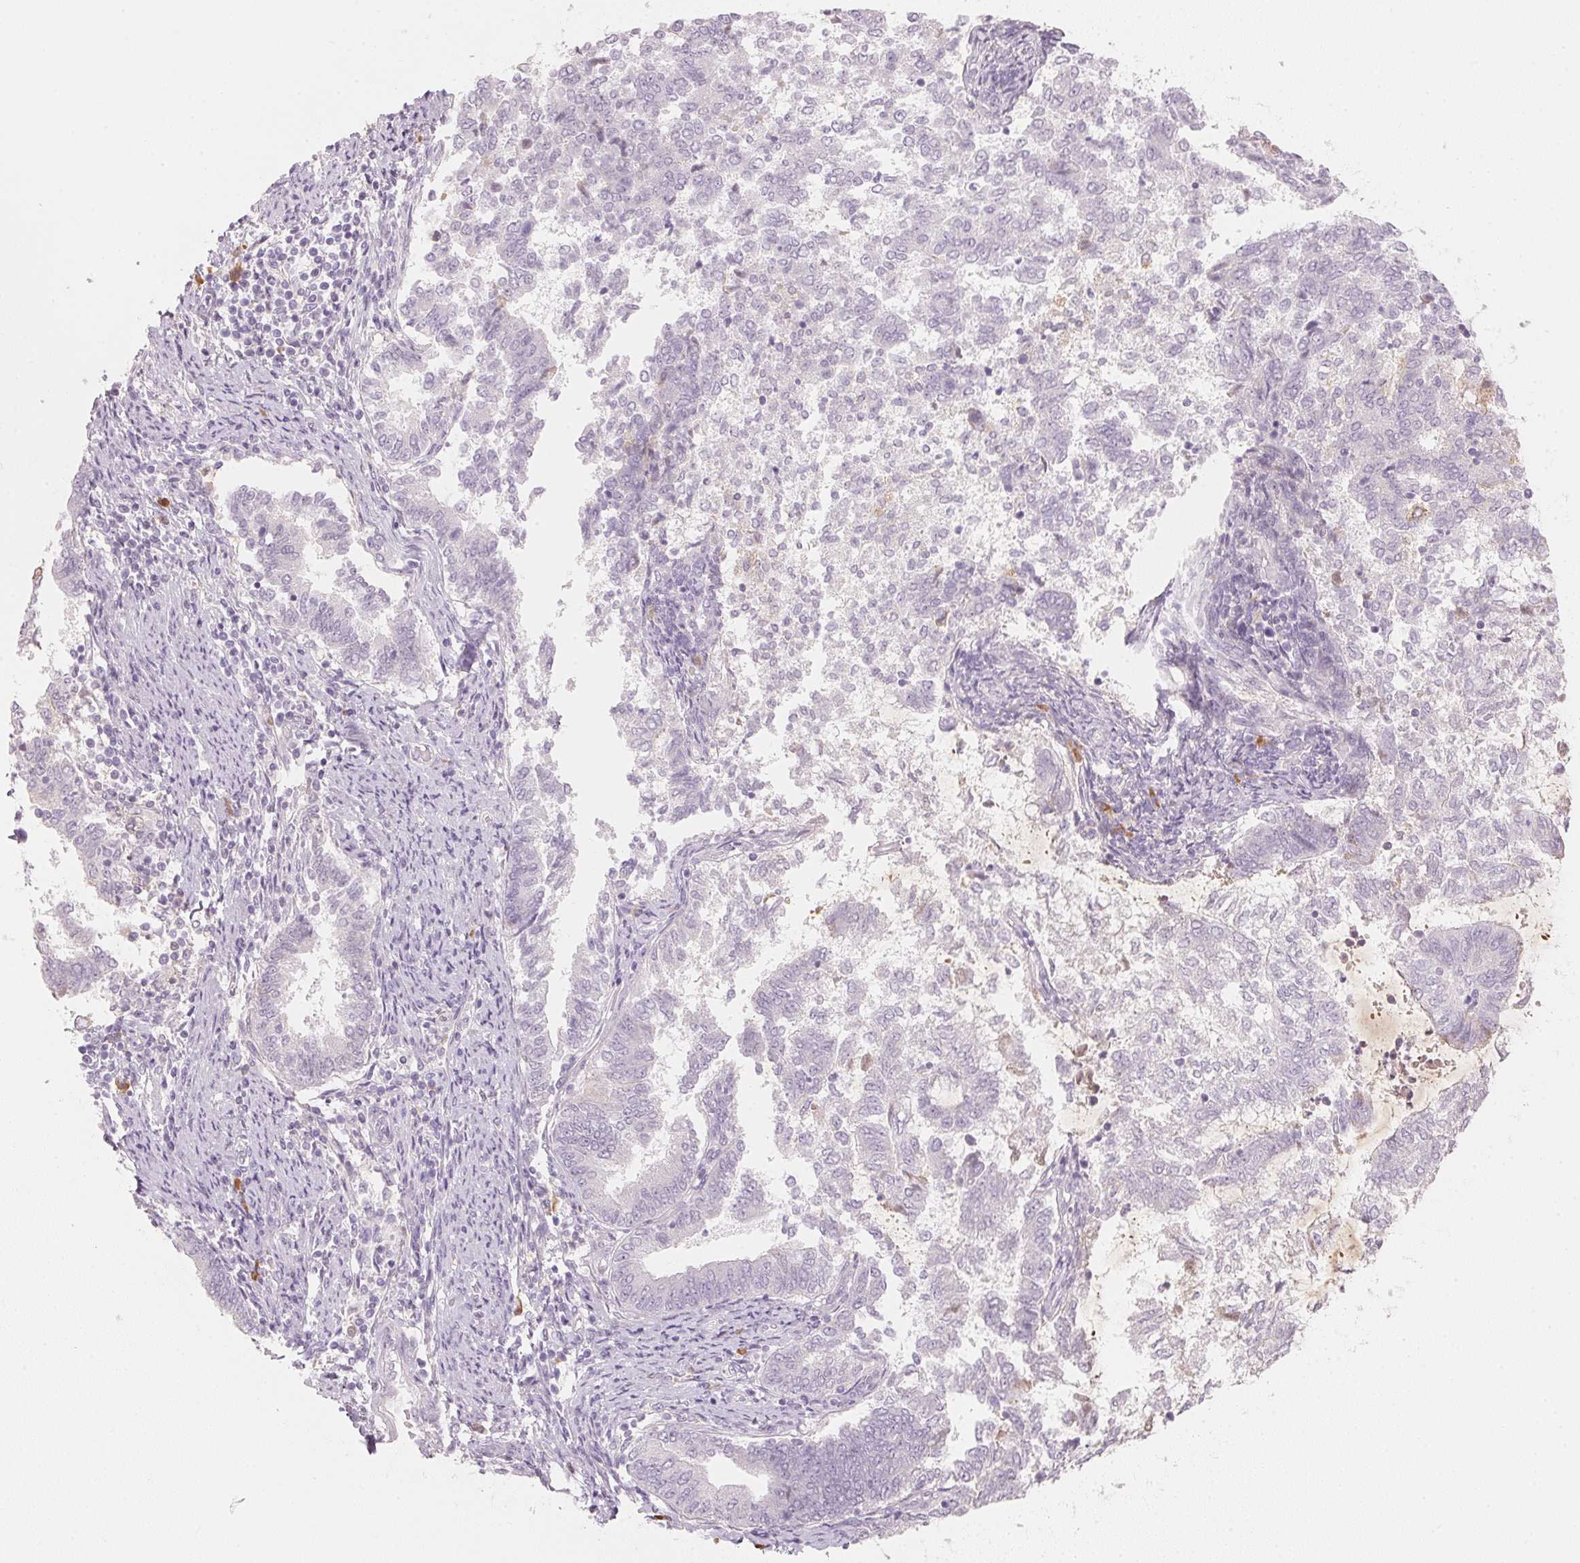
{"staining": {"intensity": "weak", "quantity": "<25%", "location": "cytoplasmic/membranous"}, "tissue": "endometrial cancer", "cell_type": "Tumor cells", "image_type": "cancer", "snomed": [{"axis": "morphology", "description": "Adenocarcinoma, NOS"}, {"axis": "topography", "description": "Endometrium"}], "caption": "A photomicrograph of adenocarcinoma (endometrial) stained for a protein displays no brown staining in tumor cells. (DAB (3,3'-diaminobenzidine) immunohistochemistry (IHC) with hematoxylin counter stain).", "gene": "RMDN2", "patient": {"sex": "female", "age": 65}}